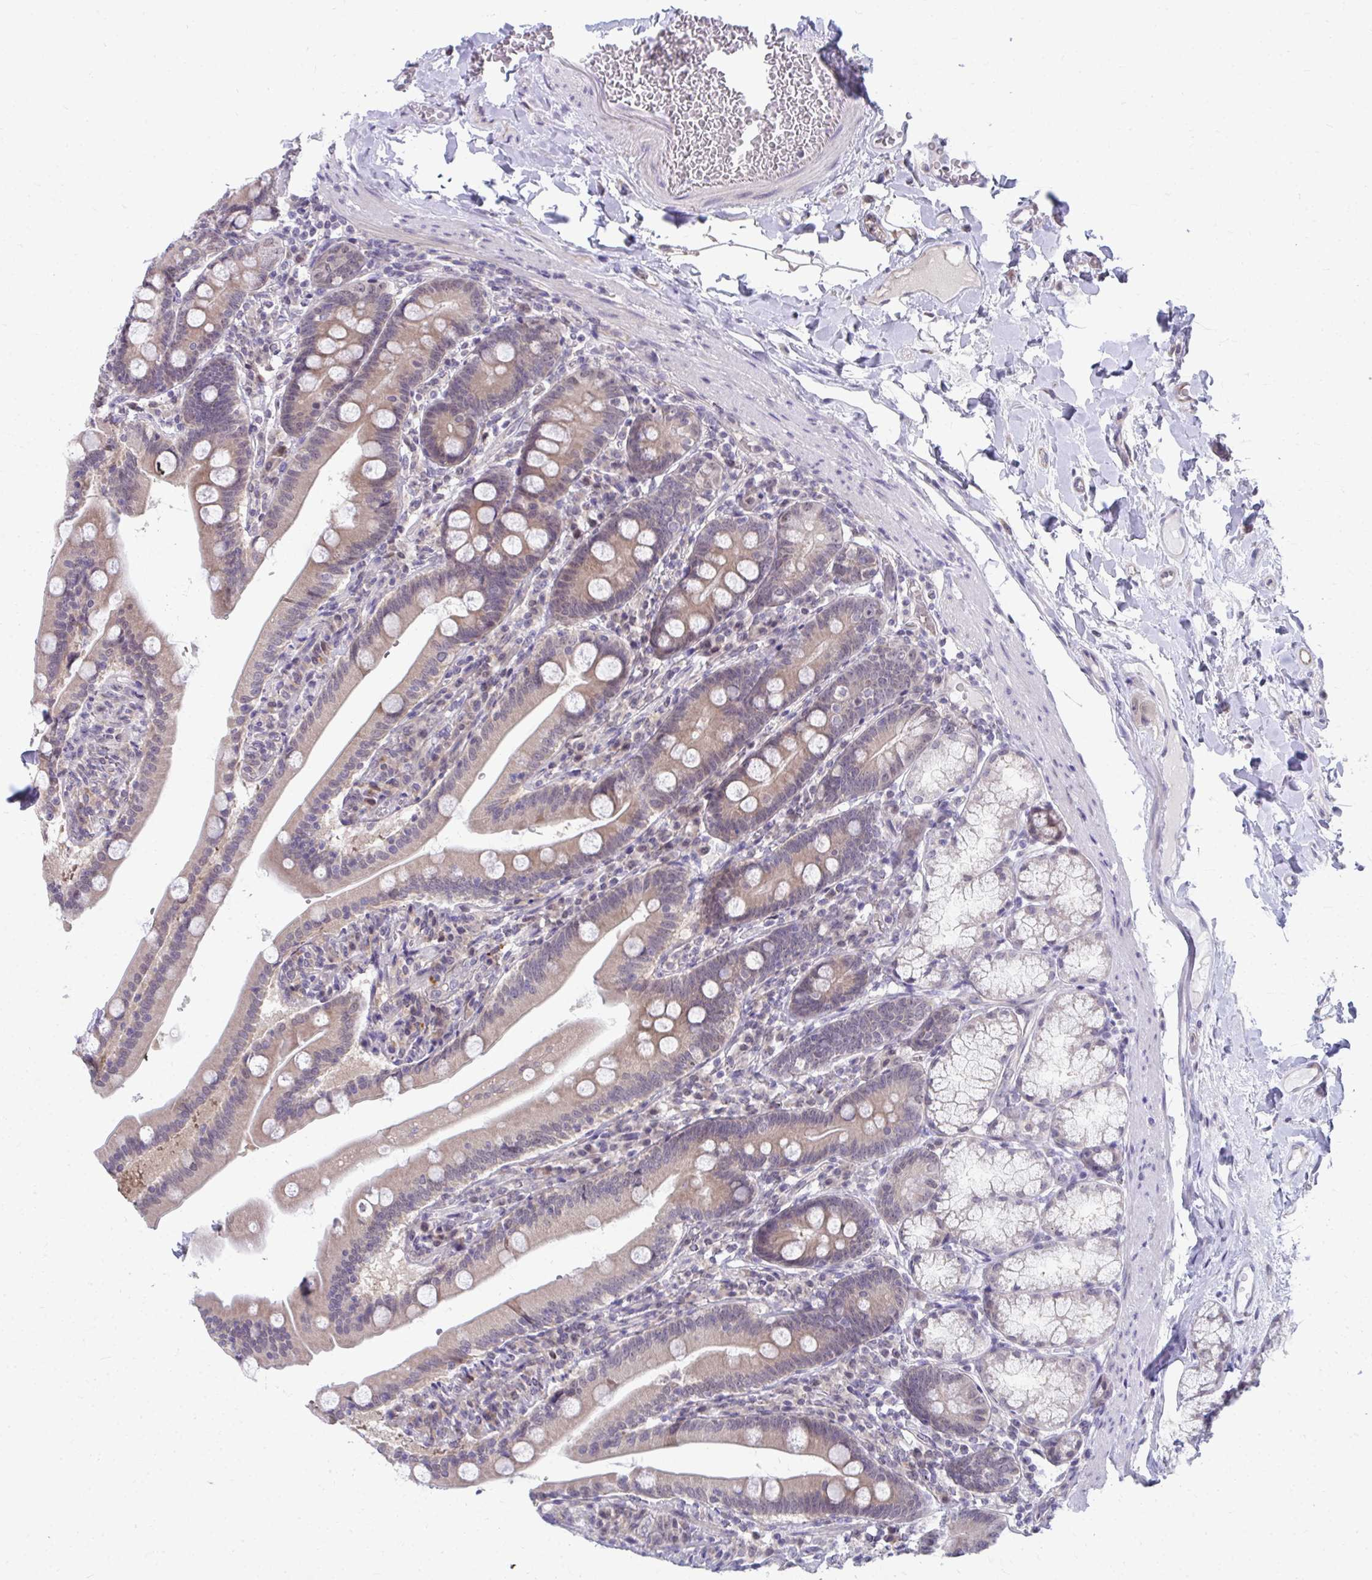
{"staining": {"intensity": "weak", "quantity": "25%-75%", "location": "cytoplasmic/membranous"}, "tissue": "duodenum", "cell_type": "Glandular cells", "image_type": "normal", "snomed": [{"axis": "morphology", "description": "Normal tissue, NOS"}, {"axis": "topography", "description": "Duodenum"}], "caption": "IHC of normal duodenum shows low levels of weak cytoplasmic/membranous staining in approximately 25%-75% of glandular cells.", "gene": "MROH8", "patient": {"sex": "female", "age": 67}}